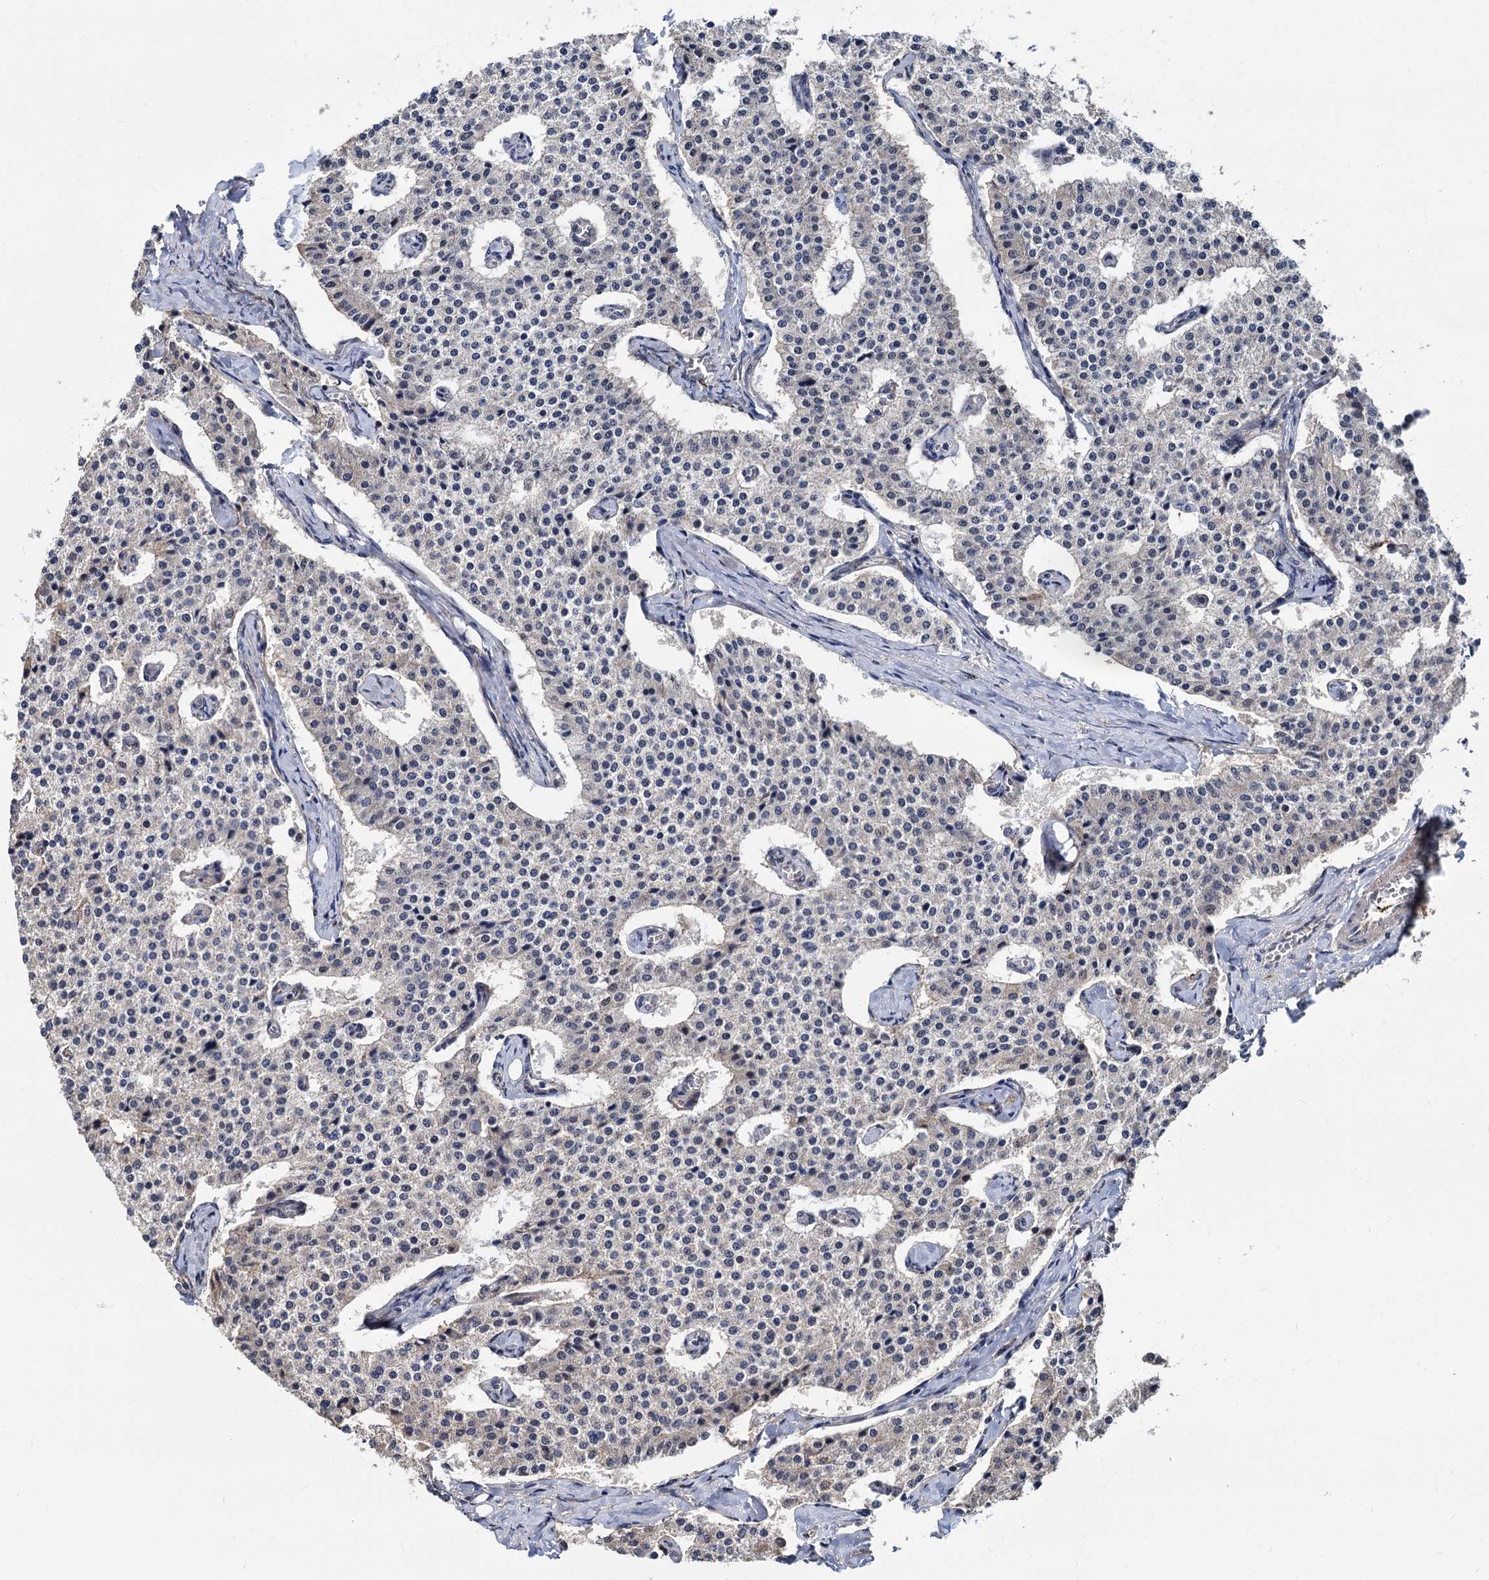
{"staining": {"intensity": "negative", "quantity": "none", "location": "none"}, "tissue": "carcinoid", "cell_type": "Tumor cells", "image_type": "cancer", "snomed": [{"axis": "morphology", "description": "Carcinoid, malignant, NOS"}, {"axis": "topography", "description": "Colon"}], "caption": "Human carcinoid (malignant) stained for a protein using IHC demonstrates no positivity in tumor cells.", "gene": "PSMD4", "patient": {"sex": "female", "age": 52}}